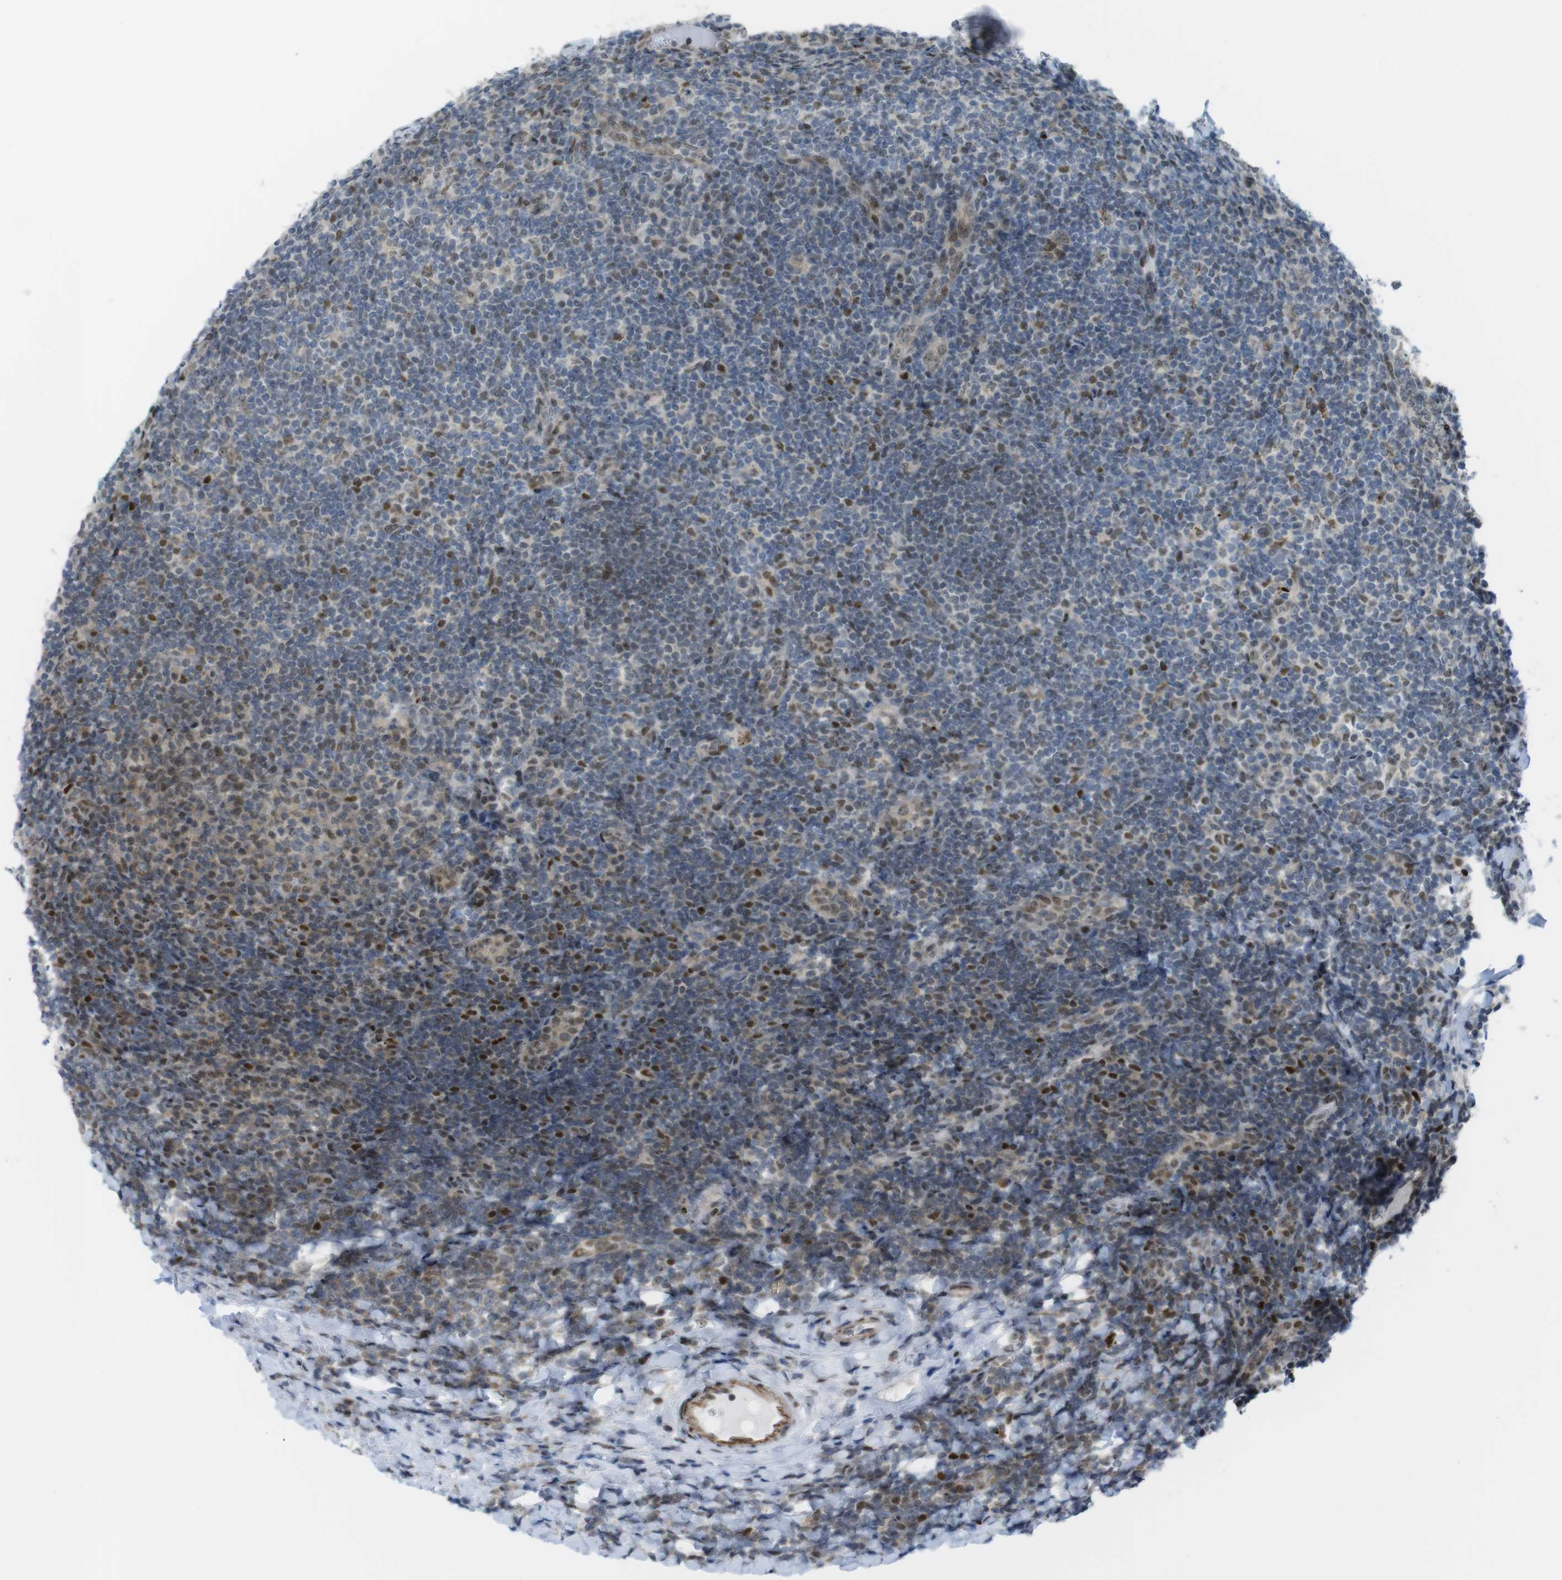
{"staining": {"intensity": "moderate", "quantity": "25%-75%", "location": "nuclear"}, "tissue": "tonsil", "cell_type": "Germinal center cells", "image_type": "normal", "snomed": [{"axis": "morphology", "description": "Normal tissue, NOS"}, {"axis": "topography", "description": "Tonsil"}], "caption": "This histopathology image displays immunohistochemistry staining of unremarkable tonsil, with medium moderate nuclear staining in about 25%-75% of germinal center cells.", "gene": "UBB", "patient": {"sex": "male", "age": 37}}